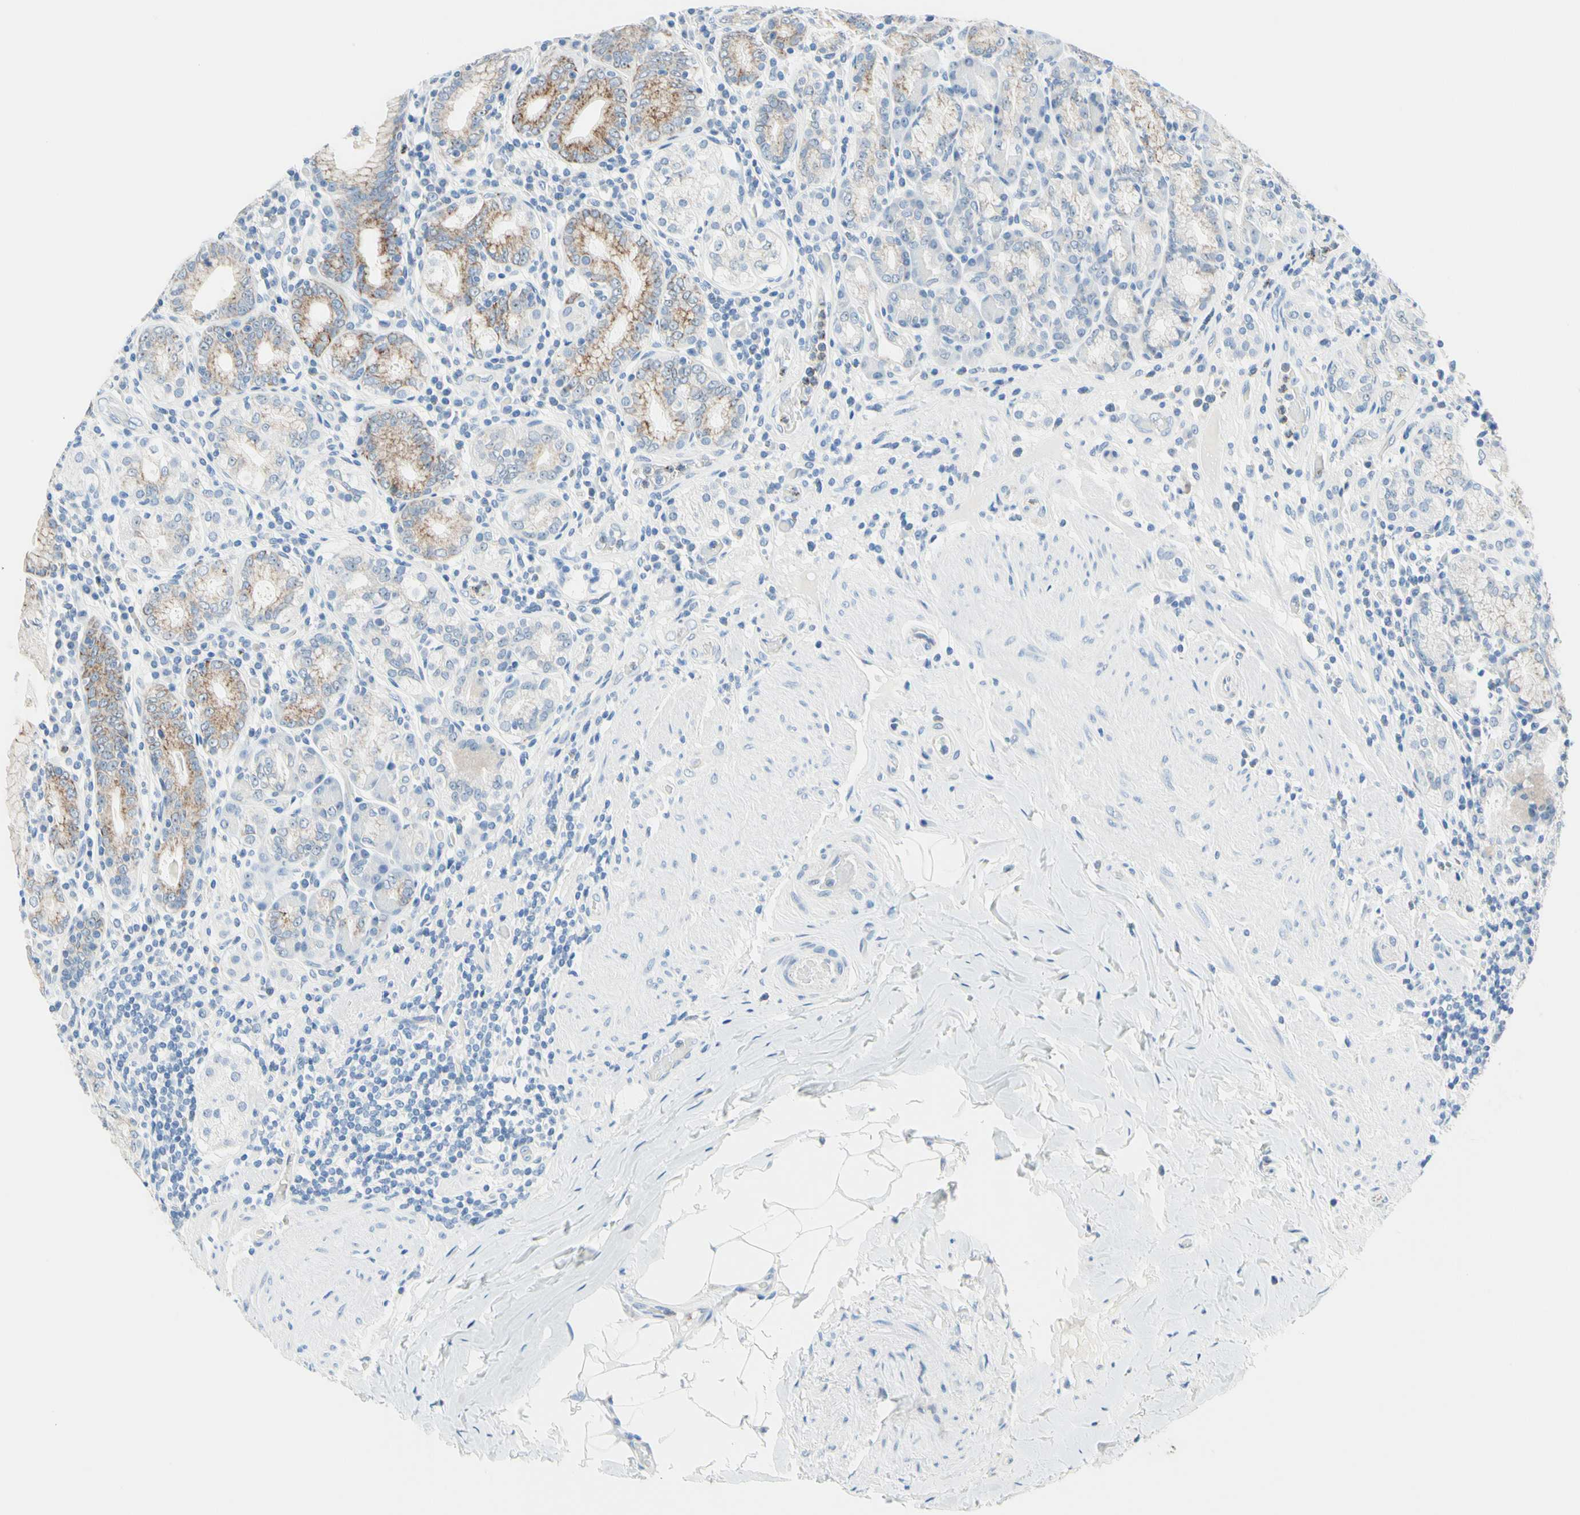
{"staining": {"intensity": "moderate", "quantity": "25%-75%", "location": "cytoplasmic/membranous,nuclear"}, "tissue": "stomach", "cell_type": "Glandular cells", "image_type": "normal", "snomed": [{"axis": "morphology", "description": "Normal tissue, NOS"}, {"axis": "topography", "description": "Stomach, lower"}], "caption": "IHC photomicrograph of normal stomach: stomach stained using immunohistochemistry (IHC) reveals medium levels of moderate protein expression localized specifically in the cytoplasmic/membranous,nuclear of glandular cells, appearing as a cytoplasmic/membranous,nuclear brown color.", "gene": "CYSLTR1", "patient": {"sex": "female", "age": 76}}